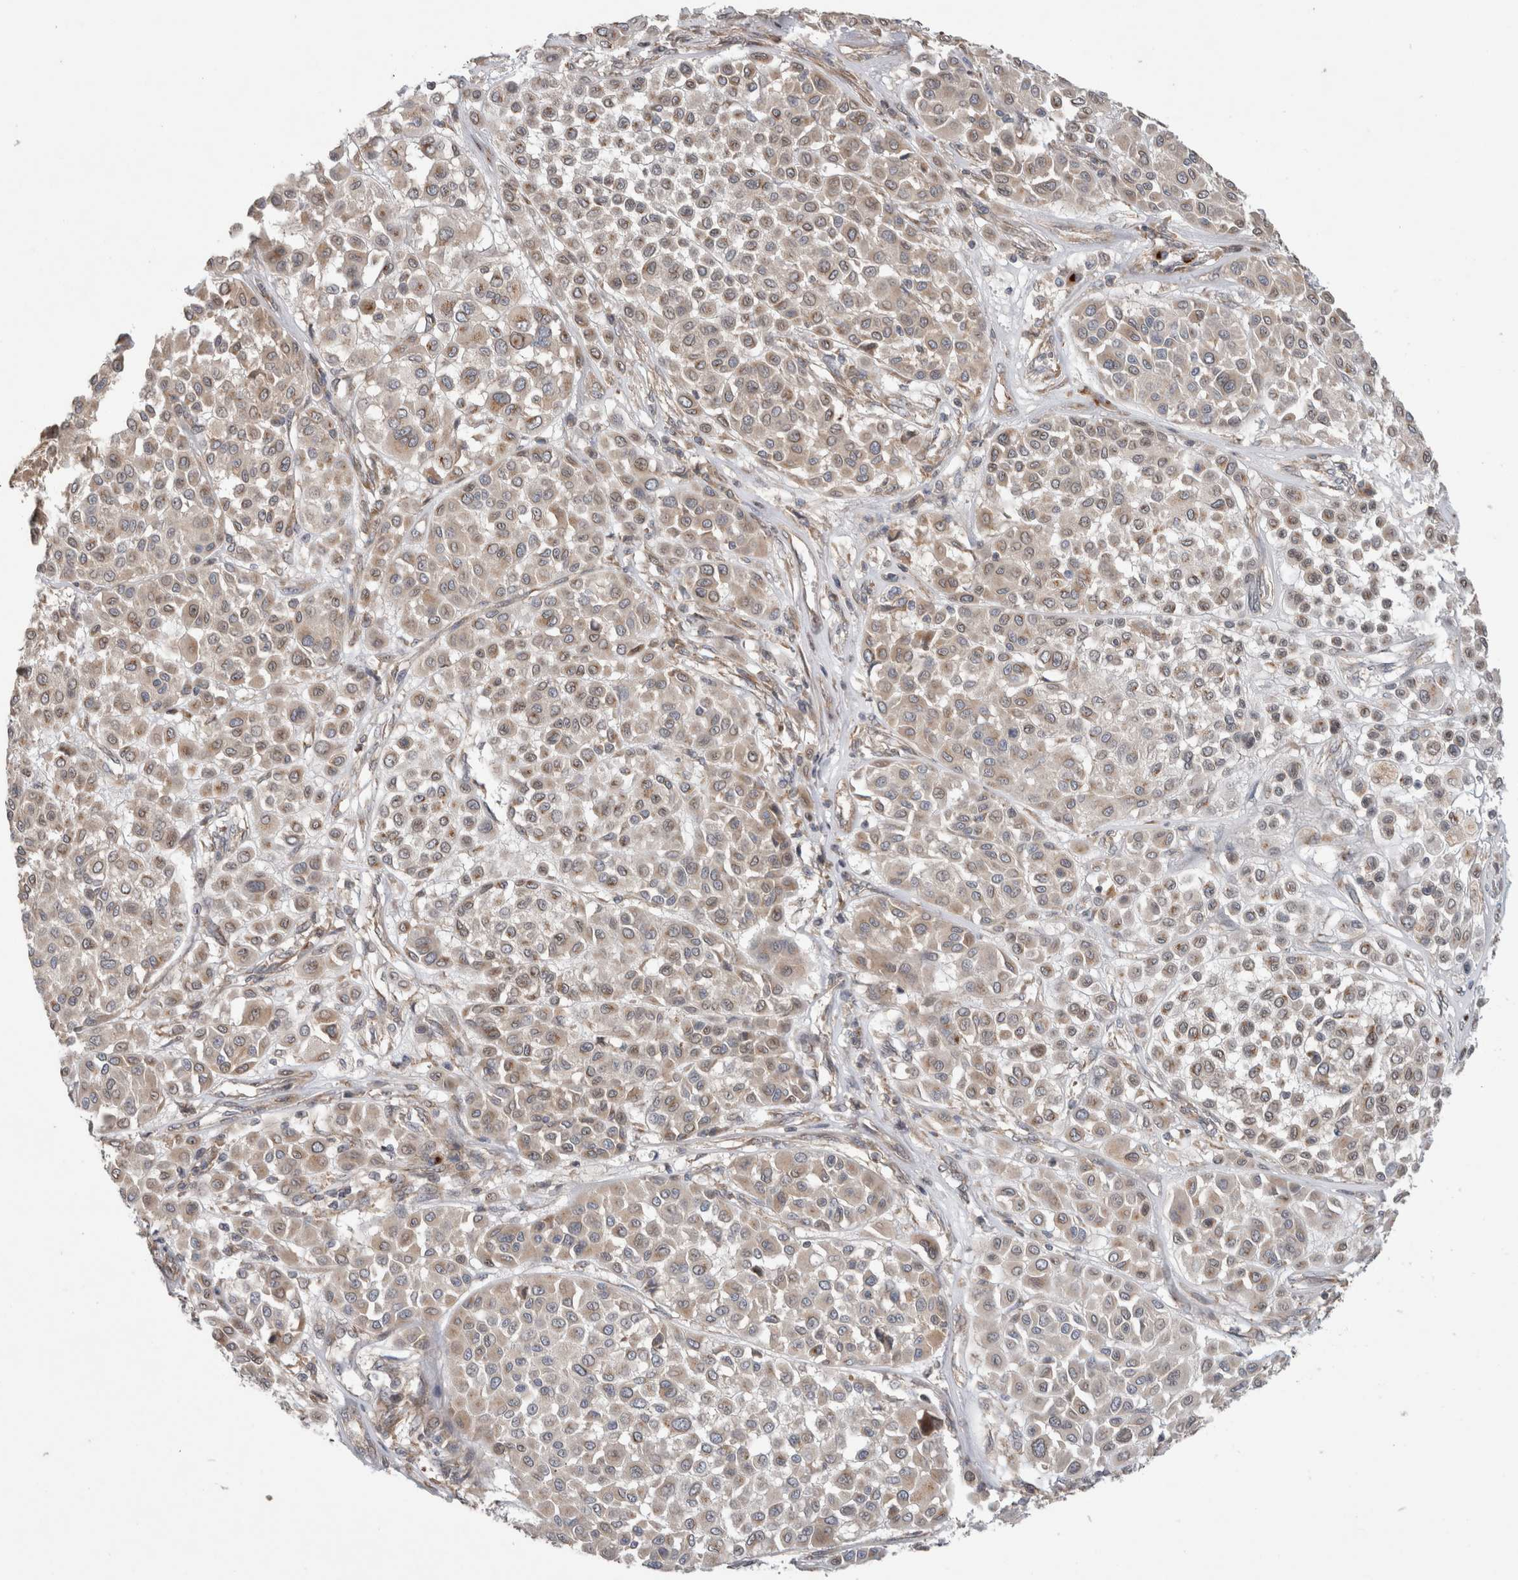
{"staining": {"intensity": "weak", "quantity": ">75%", "location": "cytoplasmic/membranous"}, "tissue": "melanoma", "cell_type": "Tumor cells", "image_type": "cancer", "snomed": [{"axis": "morphology", "description": "Malignant melanoma, Metastatic site"}, {"axis": "topography", "description": "Soft tissue"}], "caption": "Immunohistochemistry image of neoplastic tissue: malignant melanoma (metastatic site) stained using immunohistochemistry exhibits low levels of weak protein expression localized specifically in the cytoplasmic/membranous of tumor cells, appearing as a cytoplasmic/membranous brown color.", "gene": "TRIM5", "patient": {"sex": "male", "age": 41}}